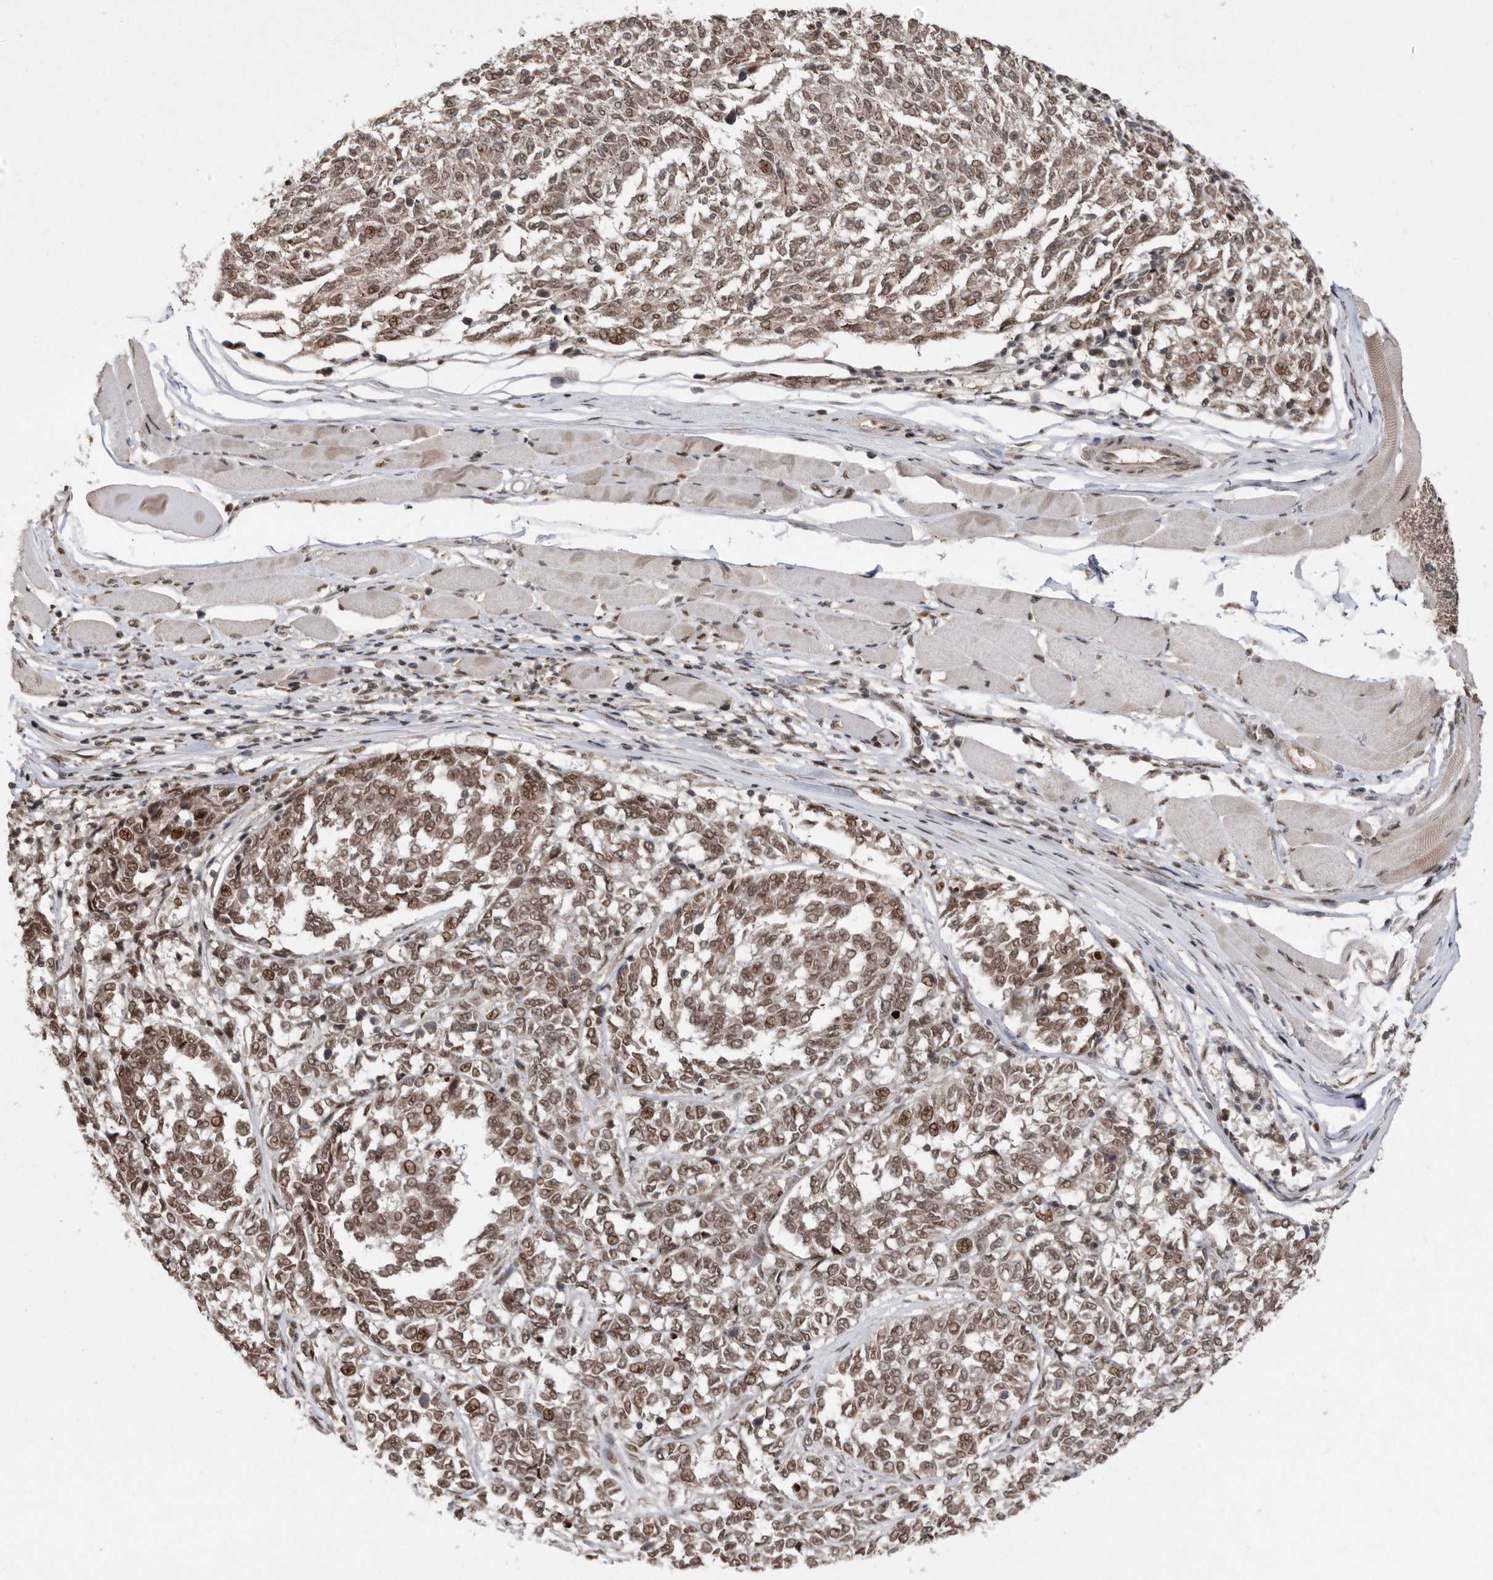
{"staining": {"intensity": "moderate", "quantity": ">75%", "location": "cytoplasmic/membranous,nuclear"}, "tissue": "melanoma", "cell_type": "Tumor cells", "image_type": "cancer", "snomed": [{"axis": "morphology", "description": "Malignant melanoma, NOS"}, {"axis": "topography", "description": "Skin"}], "caption": "Melanoma stained for a protein (brown) shows moderate cytoplasmic/membranous and nuclear positive positivity in approximately >75% of tumor cells.", "gene": "TDRD3", "patient": {"sex": "female", "age": 72}}